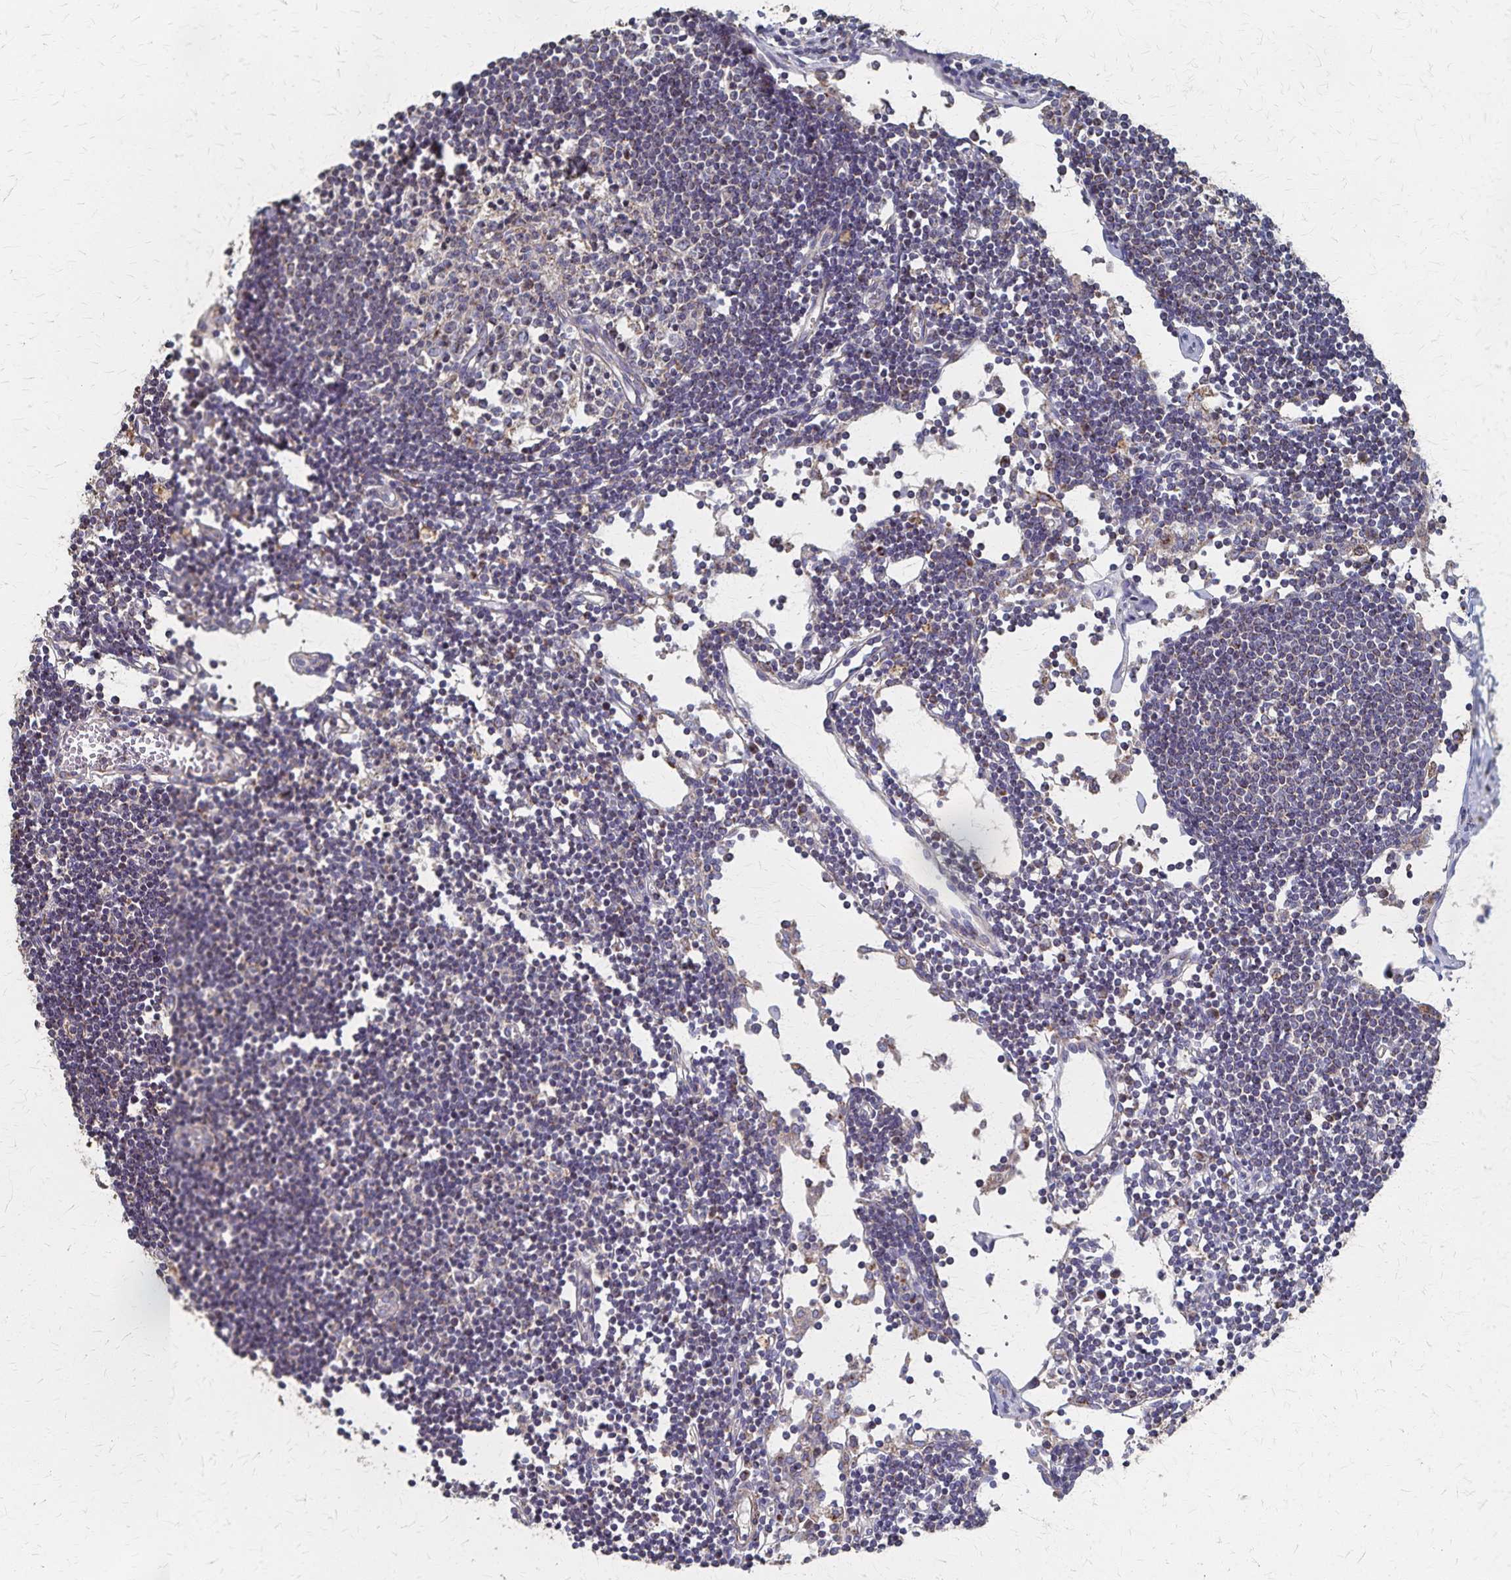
{"staining": {"intensity": "negative", "quantity": "none", "location": "none"}, "tissue": "lymph node", "cell_type": "Germinal center cells", "image_type": "normal", "snomed": [{"axis": "morphology", "description": "Normal tissue, NOS"}, {"axis": "topography", "description": "Lymph node"}], "caption": "This is an IHC photomicrograph of normal lymph node. There is no positivity in germinal center cells.", "gene": "PGAP2", "patient": {"sex": "female", "age": 65}}